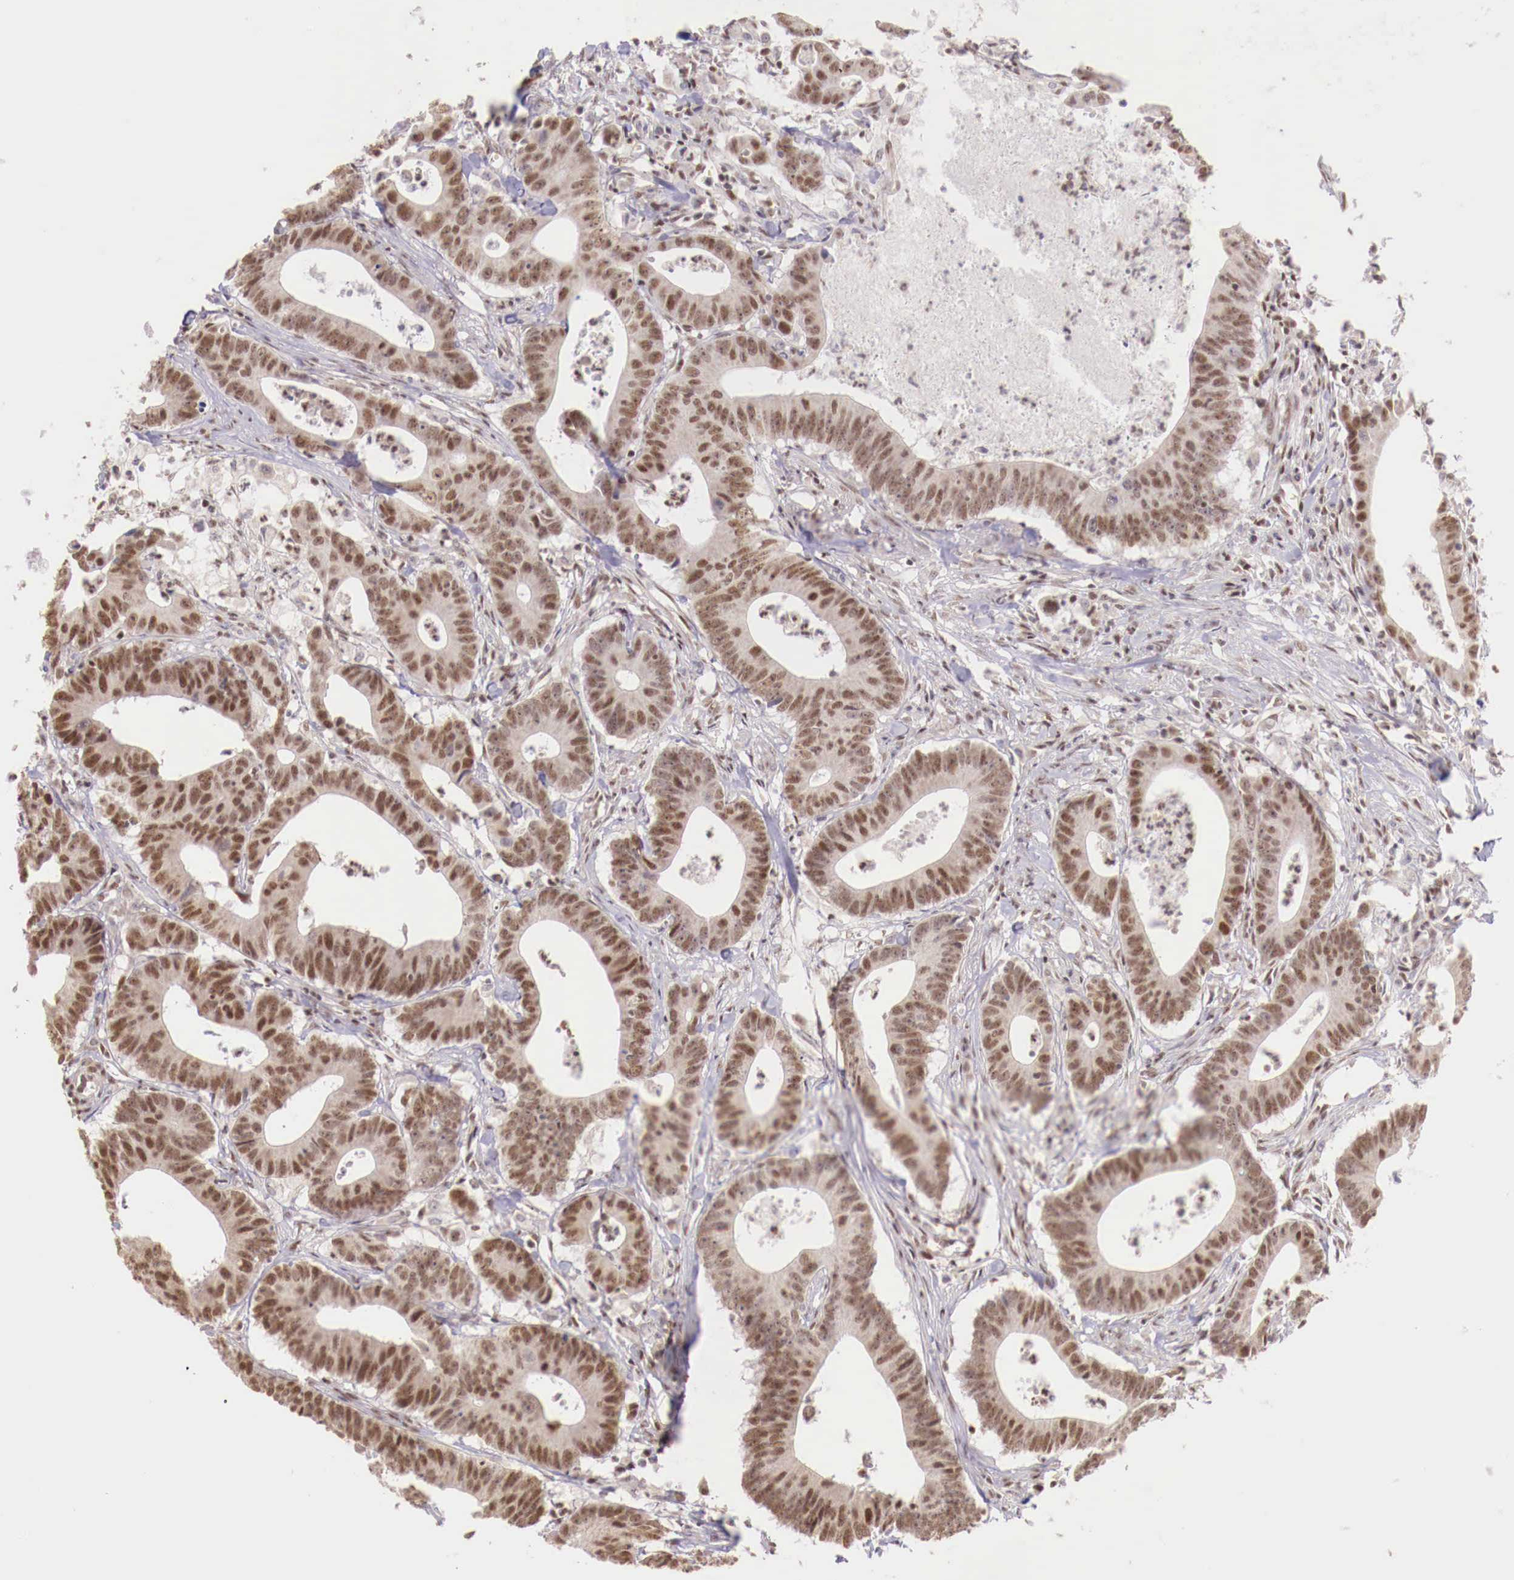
{"staining": {"intensity": "moderate", "quantity": ">75%", "location": "nuclear"}, "tissue": "colorectal cancer", "cell_type": "Tumor cells", "image_type": "cancer", "snomed": [{"axis": "morphology", "description": "Adenocarcinoma, NOS"}, {"axis": "topography", "description": "Colon"}], "caption": "High-magnification brightfield microscopy of colorectal adenocarcinoma stained with DAB (brown) and counterstained with hematoxylin (blue). tumor cells exhibit moderate nuclear expression is appreciated in approximately>75% of cells.", "gene": "SP1", "patient": {"sex": "male", "age": 55}}